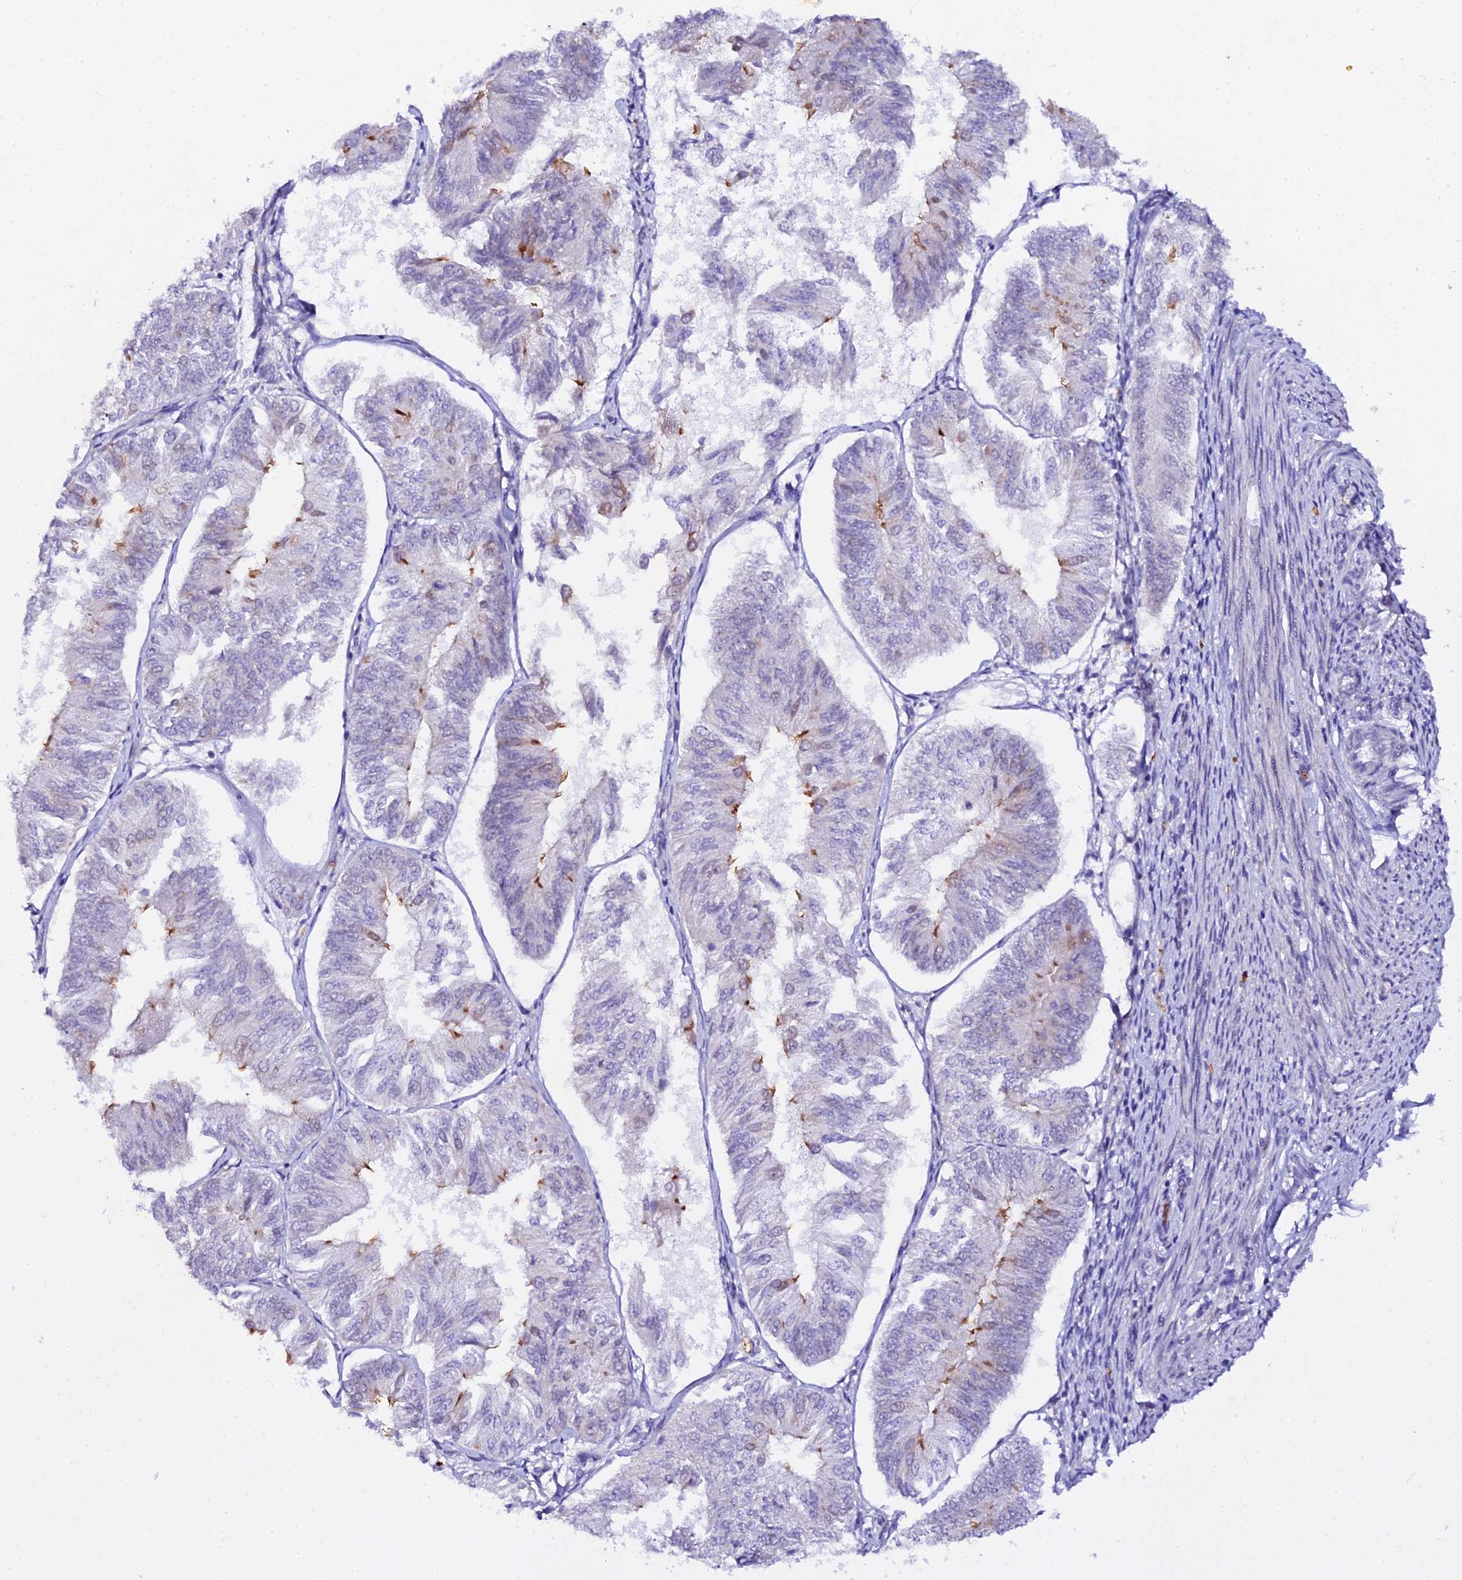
{"staining": {"intensity": "moderate", "quantity": "<25%", "location": "cytoplasmic/membranous"}, "tissue": "endometrial cancer", "cell_type": "Tumor cells", "image_type": "cancer", "snomed": [{"axis": "morphology", "description": "Adenocarcinoma, NOS"}, {"axis": "topography", "description": "Endometrium"}], "caption": "Endometrial adenocarcinoma tissue shows moderate cytoplasmic/membranous positivity in approximately <25% of tumor cells, visualized by immunohistochemistry. (Brightfield microscopy of DAB IHC at high magnification).", "gene": "CFAP45", "patient": {"sex": "female", "age": 58}}